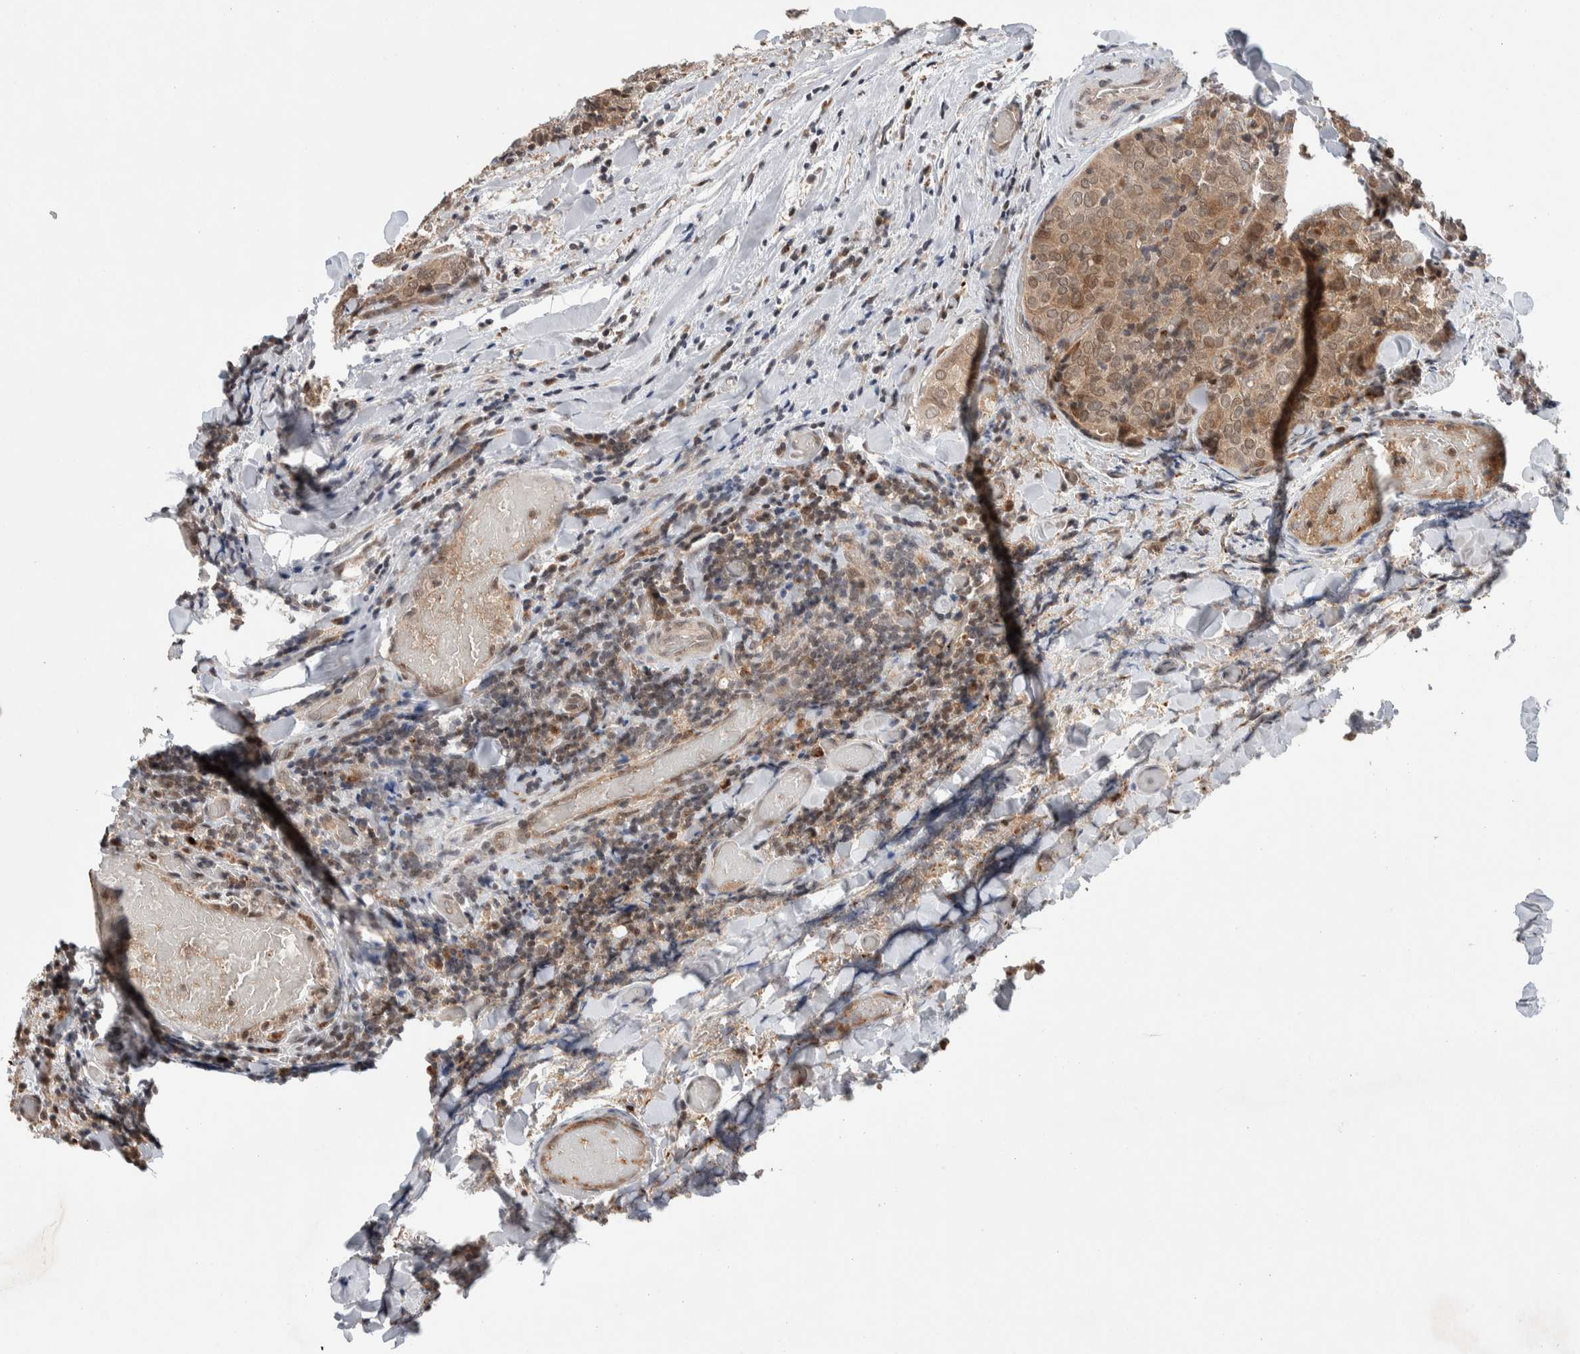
{"staining": {"intensity": "weak", "quantity": ">75%", "location": "cytoplasmic/membranous,nuclear"}, "tissue": "thyroid cancer", "cell_type": "Tumor cells", "image_type": "cancer", "snomed": [{"axis": "morphology", "description": "Normal tissue, NOS"}, {"axis": "morphology", "description": "Papillary adenocarcinoma, NOS"}, {"axis": "topography", "description": "Thyroid gland"}], "caption": "IHC image of neoplastic tissue: human papillary adenocarcinoma (thyroid) stained using immunohistochemistry (IHC) demonstrates low levels of weak protein expression localized specifically in the cytoplasmic/membranous and nuclear of tumor cells, appearing as a cytoplasmic/membranous and nuclear brown color.", "gene": "KCNK1", "patient": {"sex": "female", "age": 30}}